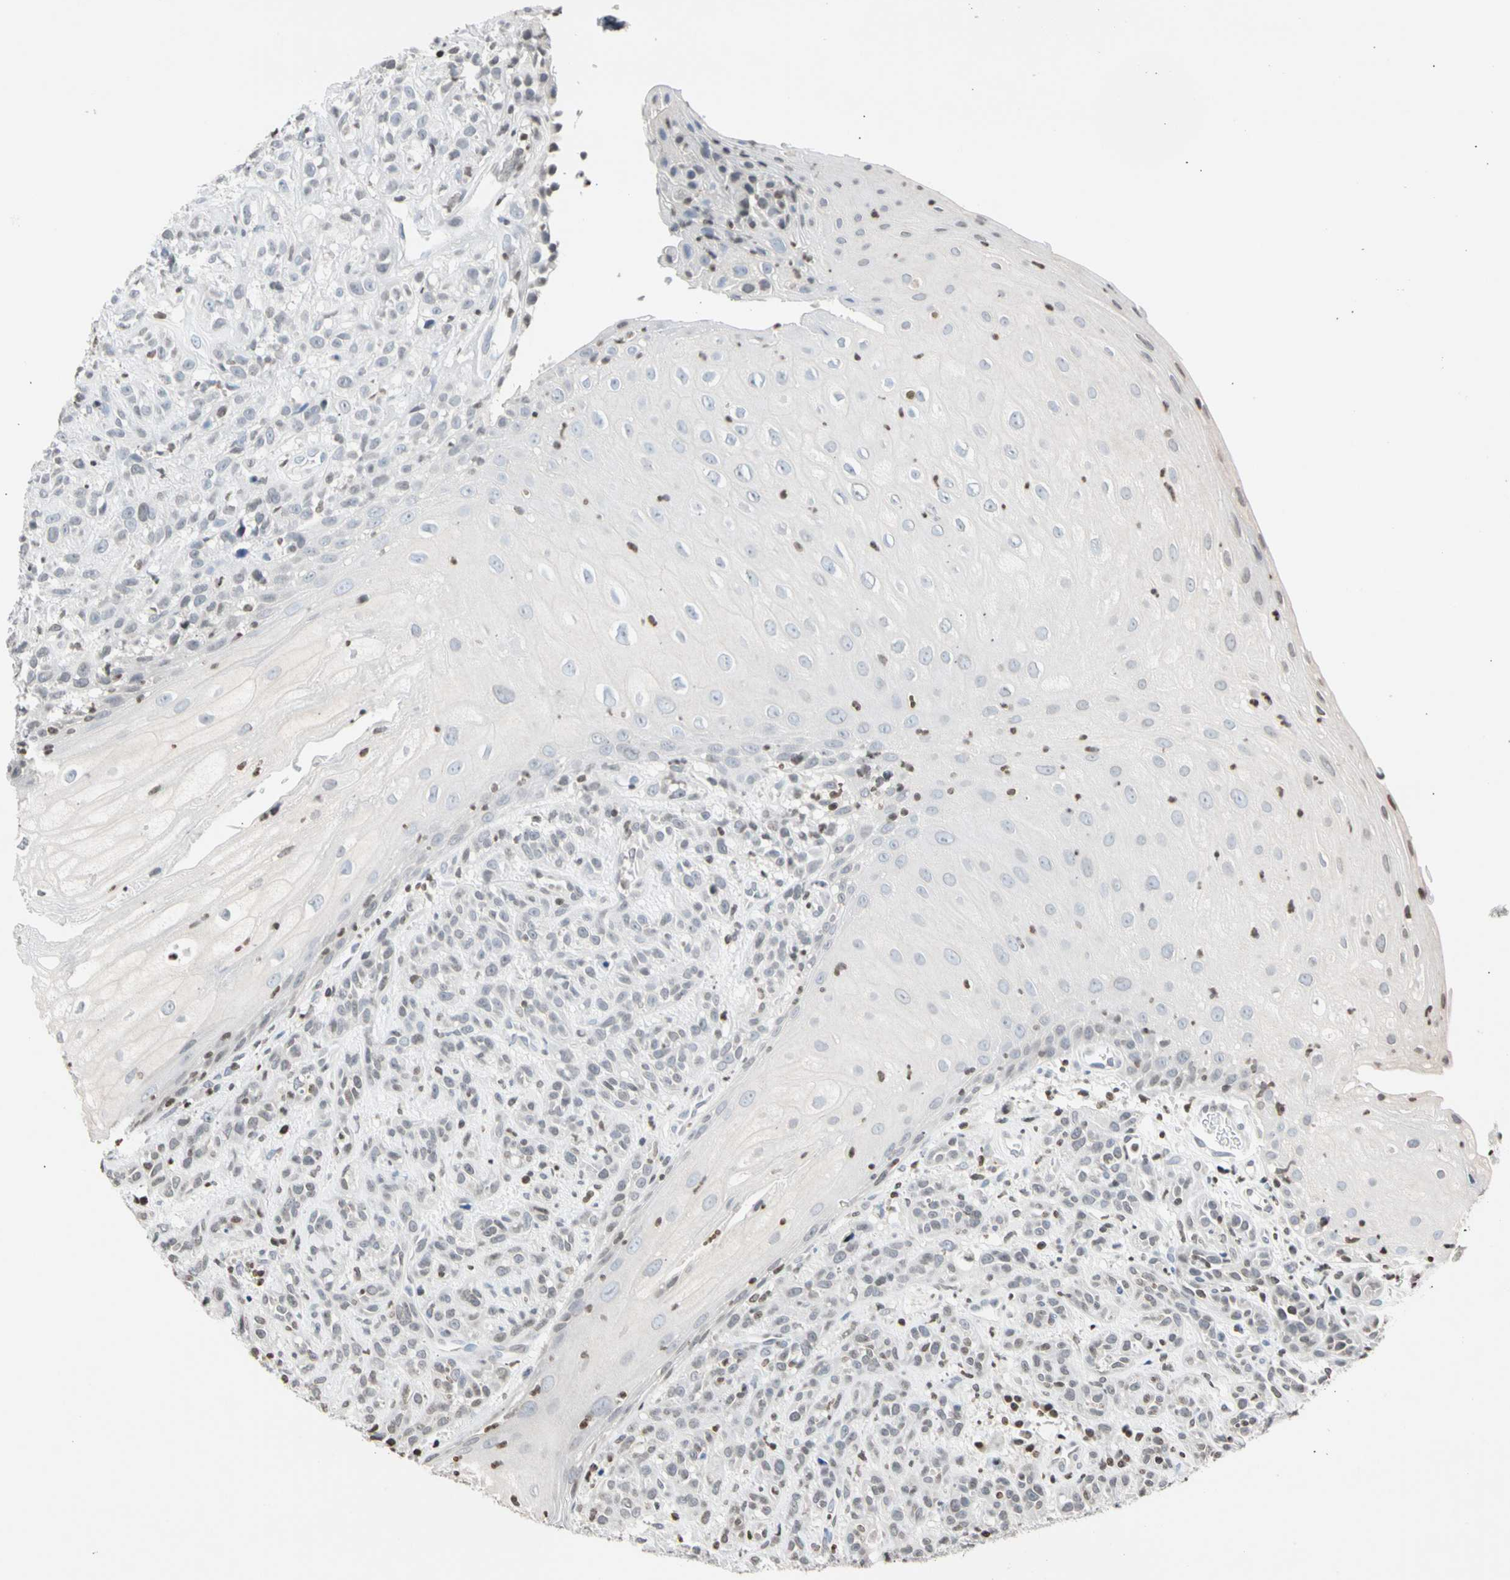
{"staining": {"intensity": "negative", "quantity": "none", "location": "none"}, "tissue": "head and neck cancer", "cell_type": "Tumor cells", "image_type": "cancer", "snomed": [{"axis": "morphology", "description": "Normal tissue, NOS"}, {"axis": "morphology", "description": "Squamous cell carcinoma, NOS"}, {"axis": "topography", "description": "Cartilage tissue"}, {"axis": "topography", "description": "Head-Neck"}], "caption": "A histopathology image of head and neck cancer stained for a protein displays no brown staining in tumor cells. (Brightfield microscopy of DAB IHC at high magnification).", "gene": "GPX4", "patient": {"sex": "male", "age": 62}}